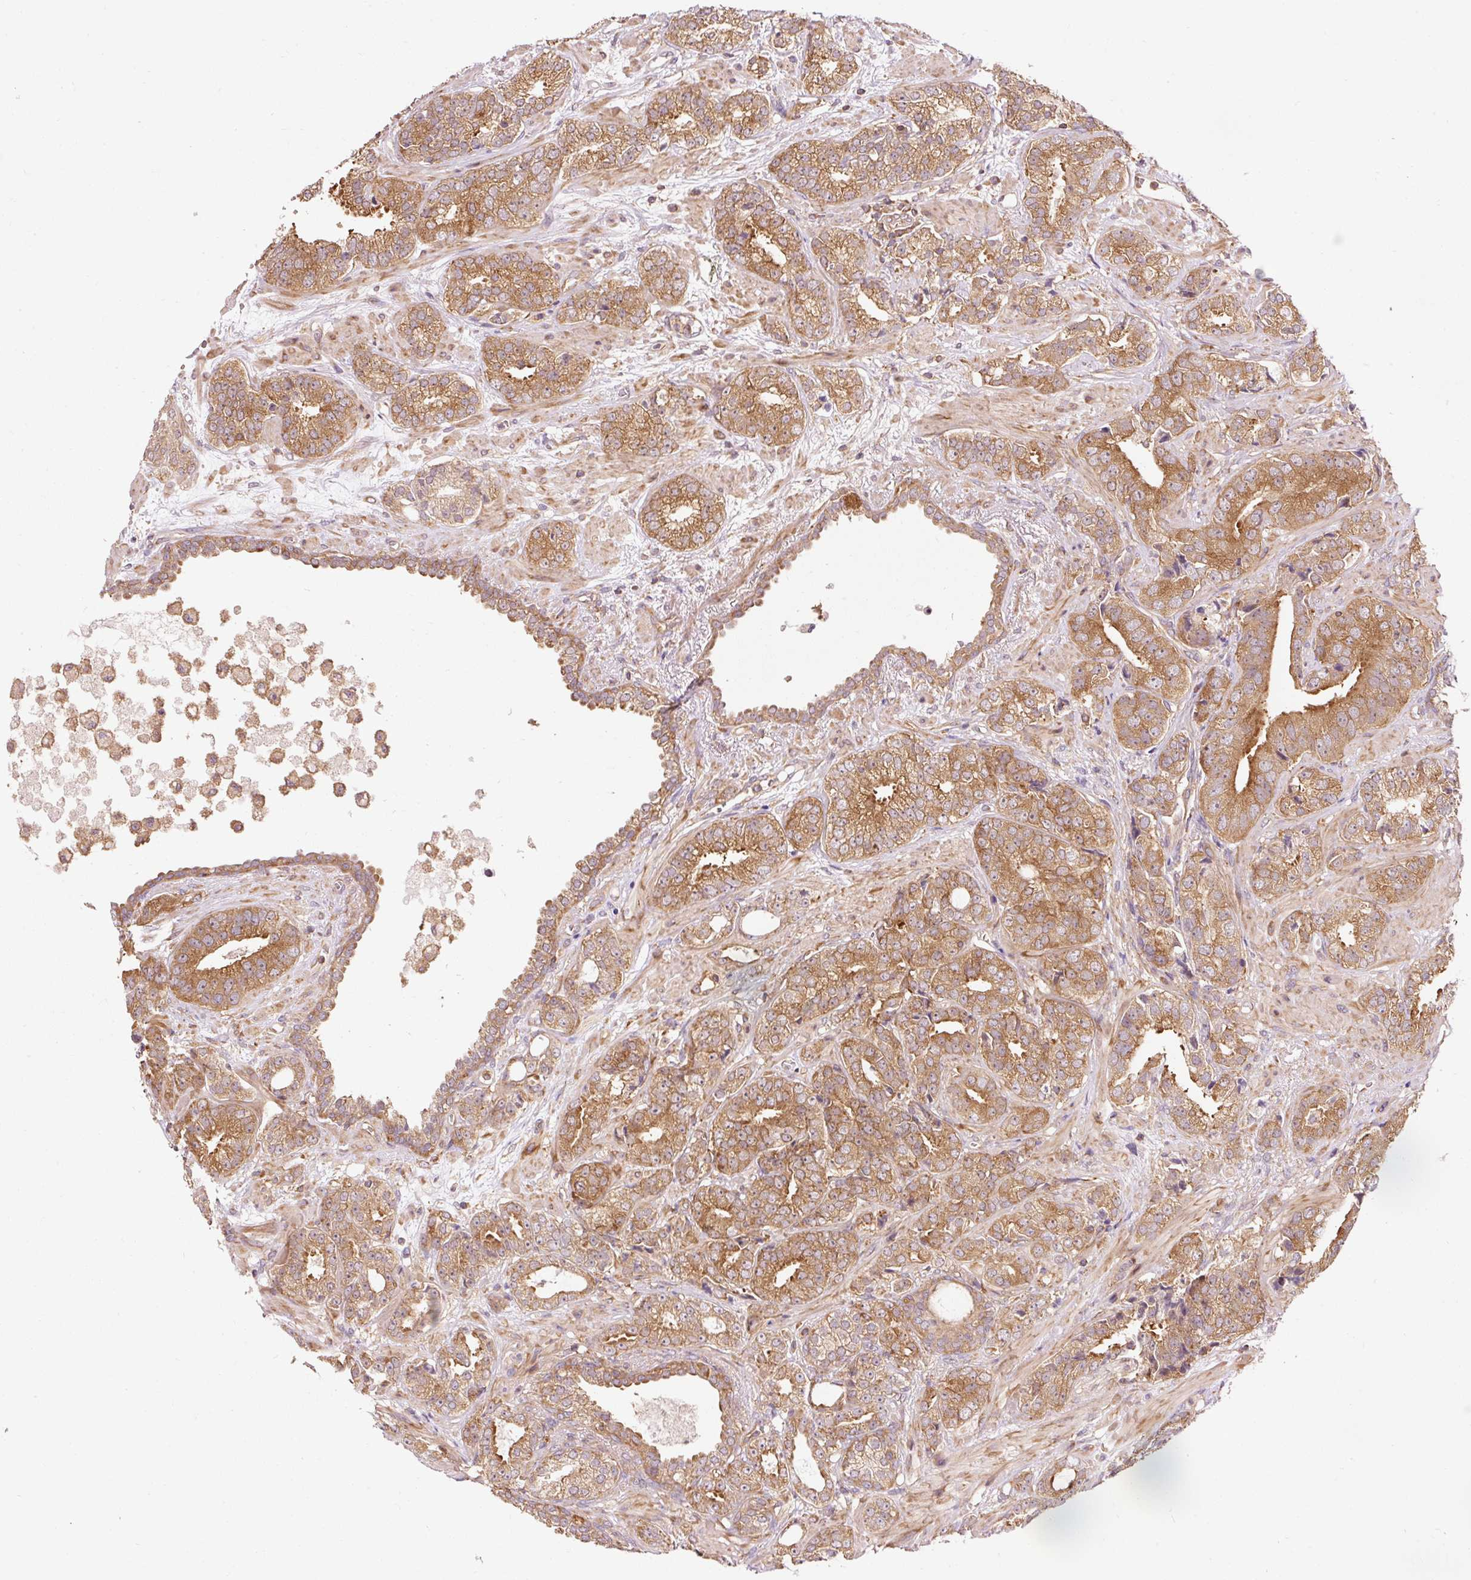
{"staining": {"intensity": "moderate", "quantity": ">75%", "location": "cytoplasmic/membranous"}, "tissue": "prostate cancer", "cell_type": "Tumor cells", "image_type": "cancer", "snomed": [{"axis": "morphology", "description": "Adenocarcinoma, High grade"}, {"axis": "topography", "description": "Prostate"}], "caption": "IHC (DAB (3,3'-diaminobenzidine)) staining of human prostate cancer shows moderate cytoplasmic/membranous protein staining in about >75% of tumor cells.", "gene": "PDAP1", "patient": {"sex": "male", "age": 71}}